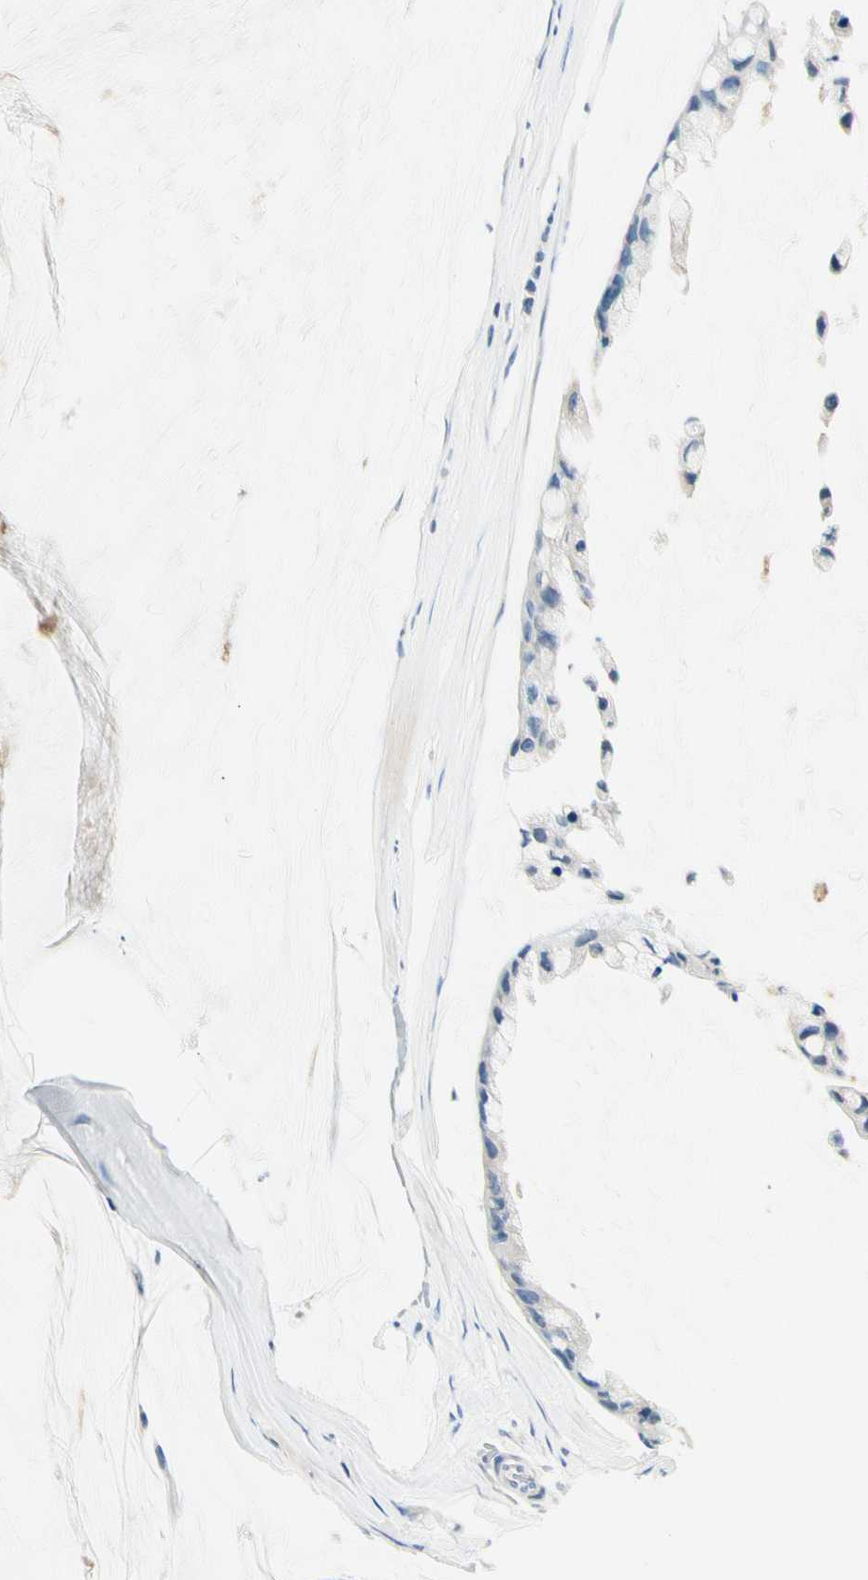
{"staining": {"intensity": "negative", "quantity": "none", "location": "none"}, "tissue": "ovarian cancer", "cell_type": "Tumor cells", "image_type": "cancer", "snomed": [{"axis": "morphology", "description": "Cystadenocarcinoma, mucinous, NOS"}, {"axis": "topography", "description": "Ovary"}], "caption": "DAB immunohistochemical staining of ovarian cancer exhibits no significant staining in tumor cells. (DAB immunohistochemistry (IHC), high magnification).", "gene": "TGFBR3", "patient": {"sex": "female", "age": 39}}